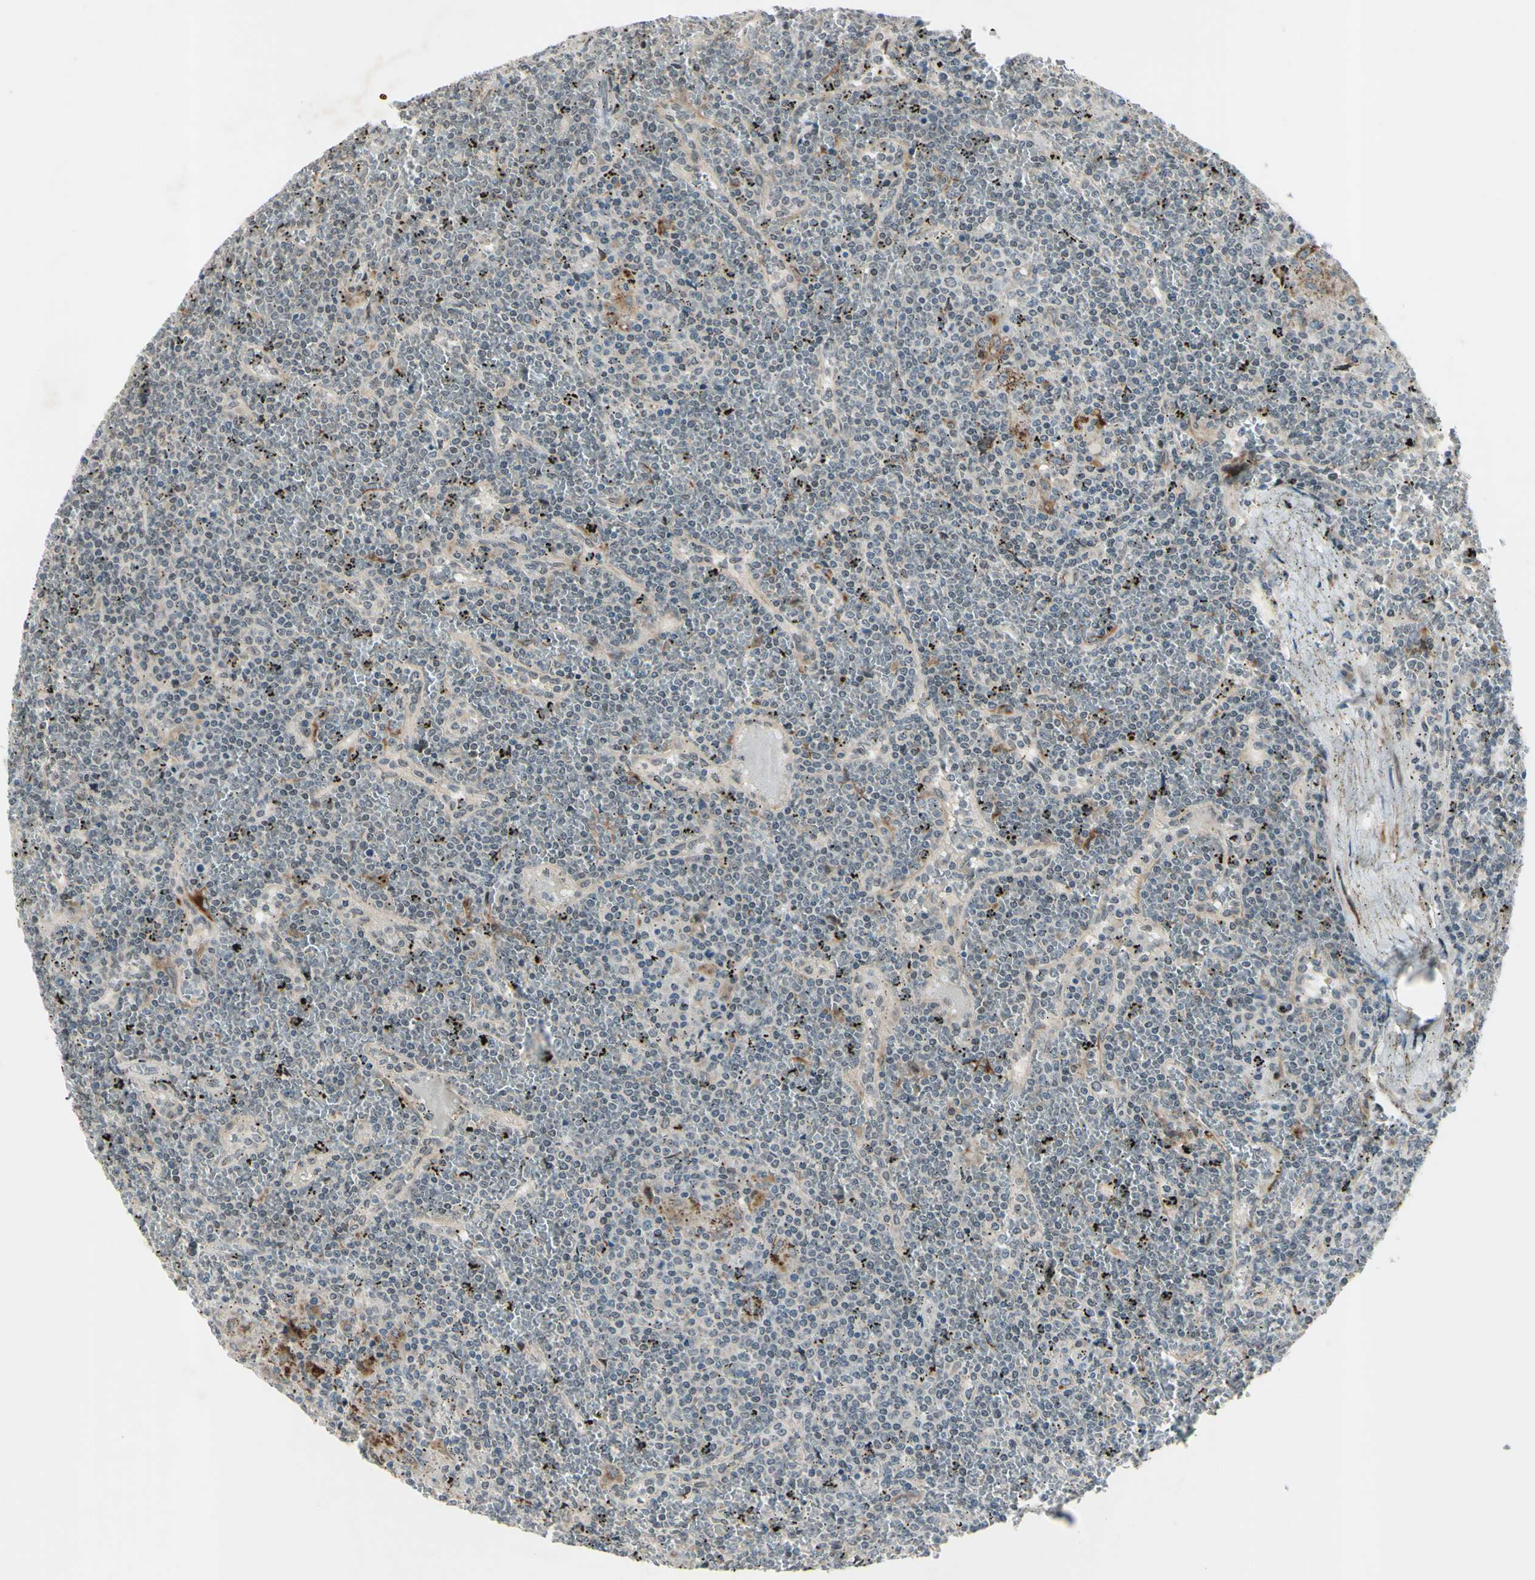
{"staining": {"intensity": "negative", "quantity": "none", "location": "none"}, "tissue": "lymphoma", "cell_type": "Tumor cells", "image_type": "cancer", "snomed": [{"axis": "morphology", "description": "Malignant lymphoma, non-Hodgkin's type, Low grade"}, {"axis": "topography", "description": "Spleen"}], "caption": "Malignant lymphoma, non-Hodgkin's type (low-grade) stained for a protein using immunohistochemistry (IHC) demonstrates no staining tumor cells.", "gene": "FGFR2", "patient": {"sex": "female", "age": 19}}